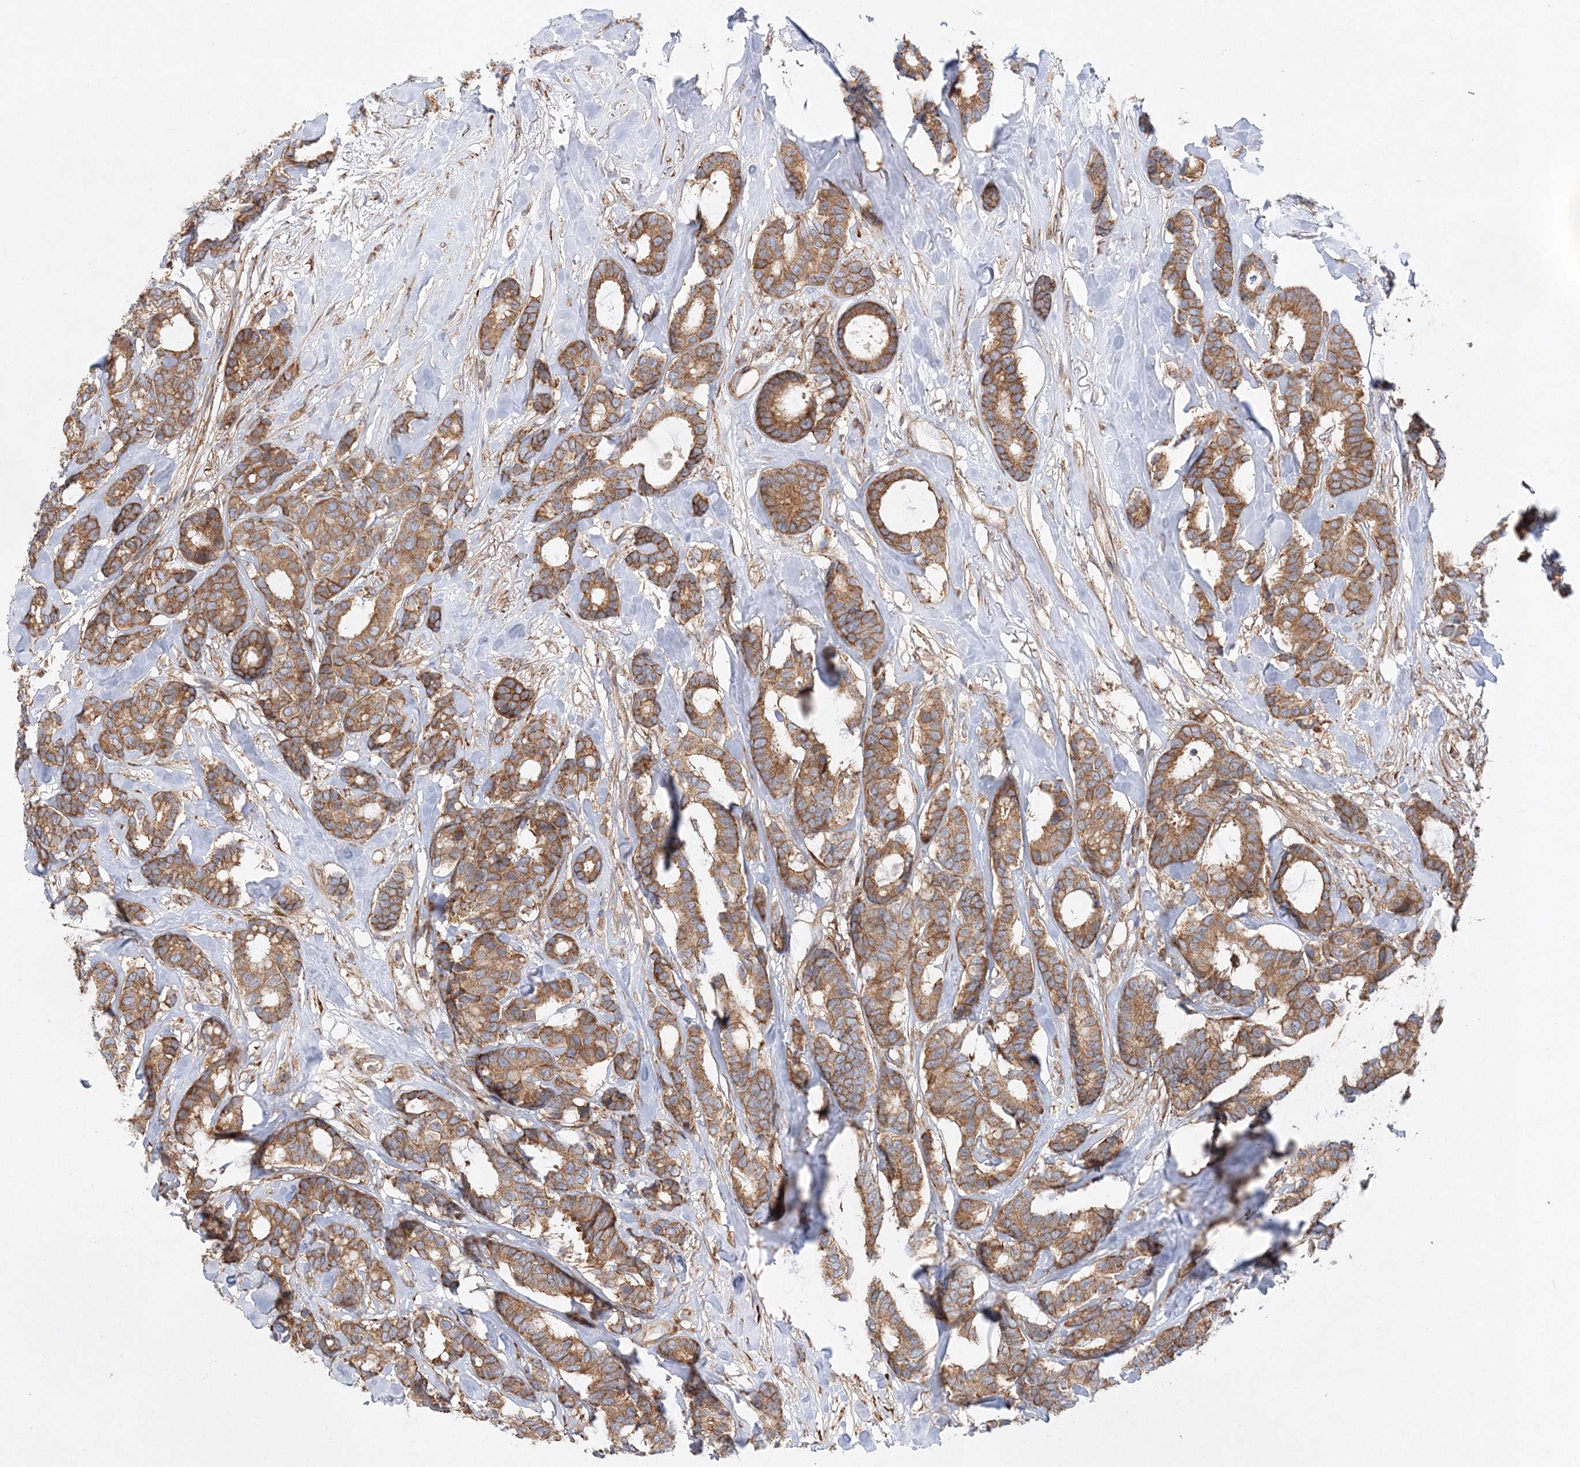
{"staining": {"intensity": "moderate", "quantity": ">75%", "location": "cytoplasmic/membranous"}, "tissue": "breast cancer", "cell_type": "Tumor cells", "image_type": "cancer", "snomed": [{"axis": "morphology", "description": "Duct carcinoma"}, {"axis": "topography", "description": "Breast"}], "caption": "Tumor cells reveal medium levels of moderate cytoplasmic/membranous positivity in about >75% of cells in breast cancer (infiltrating ductal carcinoma).", "gene": "ZFYVE16", "patient": {"sex": "female", "age": 87}}